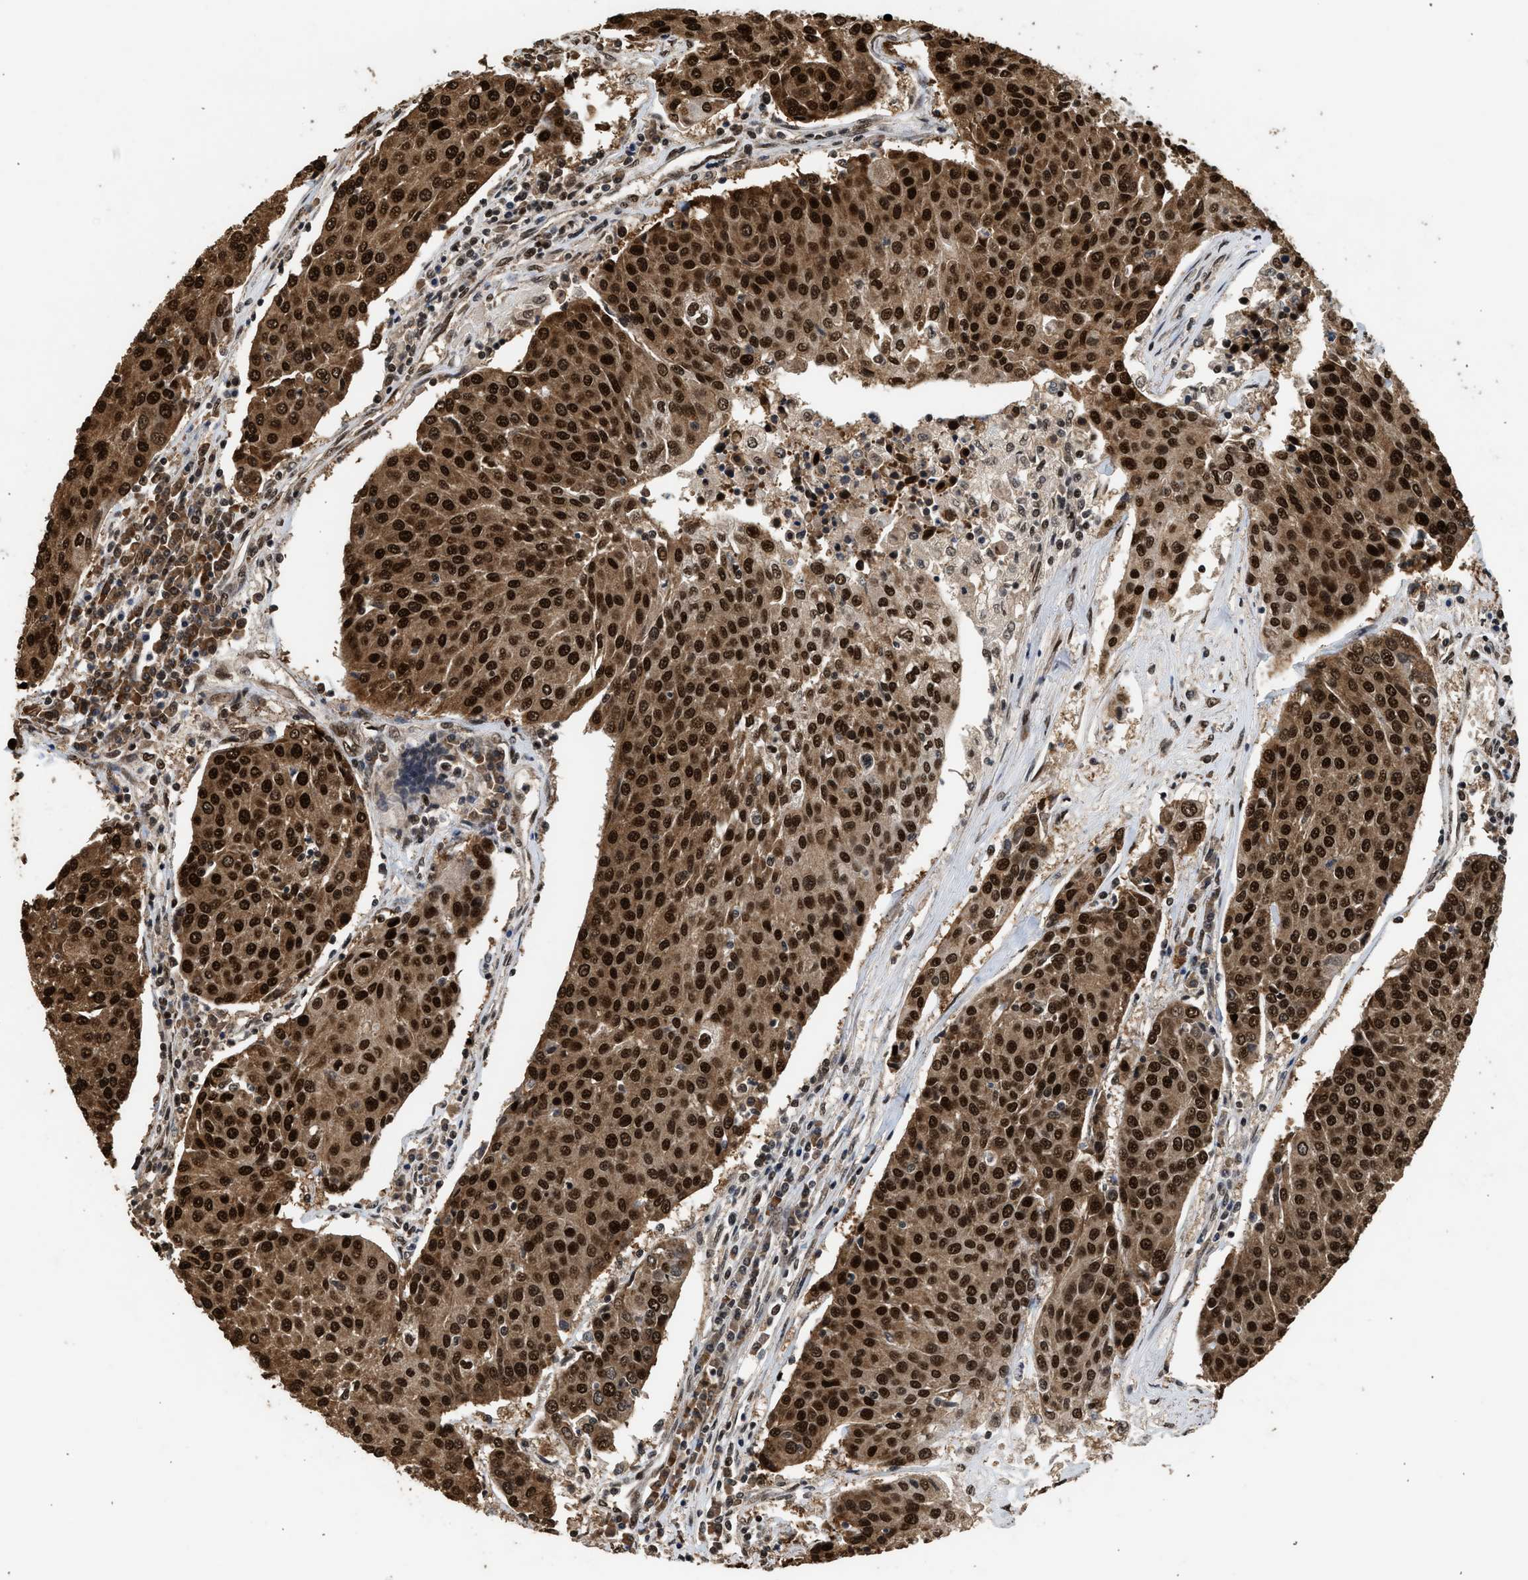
{"staining": {"intensity": "strong", "quantity": ">75%", "location": "cytoplasmic/membranous,nuclear"}, "tissue": "urothelial cancer", "cell_type": "Tumor cells", "image_type": "cancer", "snomed": [{"axis": "morphology", "description": "Urothelial carcinoma, High grade"}, {"axis": "topography", "description": "Urinary bladder"}], "caption": "Human urothelial carcinoma (high-grade) stained with a brown dye reveals strong cytoplasmic/membranous and nuclear positive expression in approximately >75% of tumor cells.", "gene": "PPP4R3B", "patient": {"sex": "female", "age": 85}}